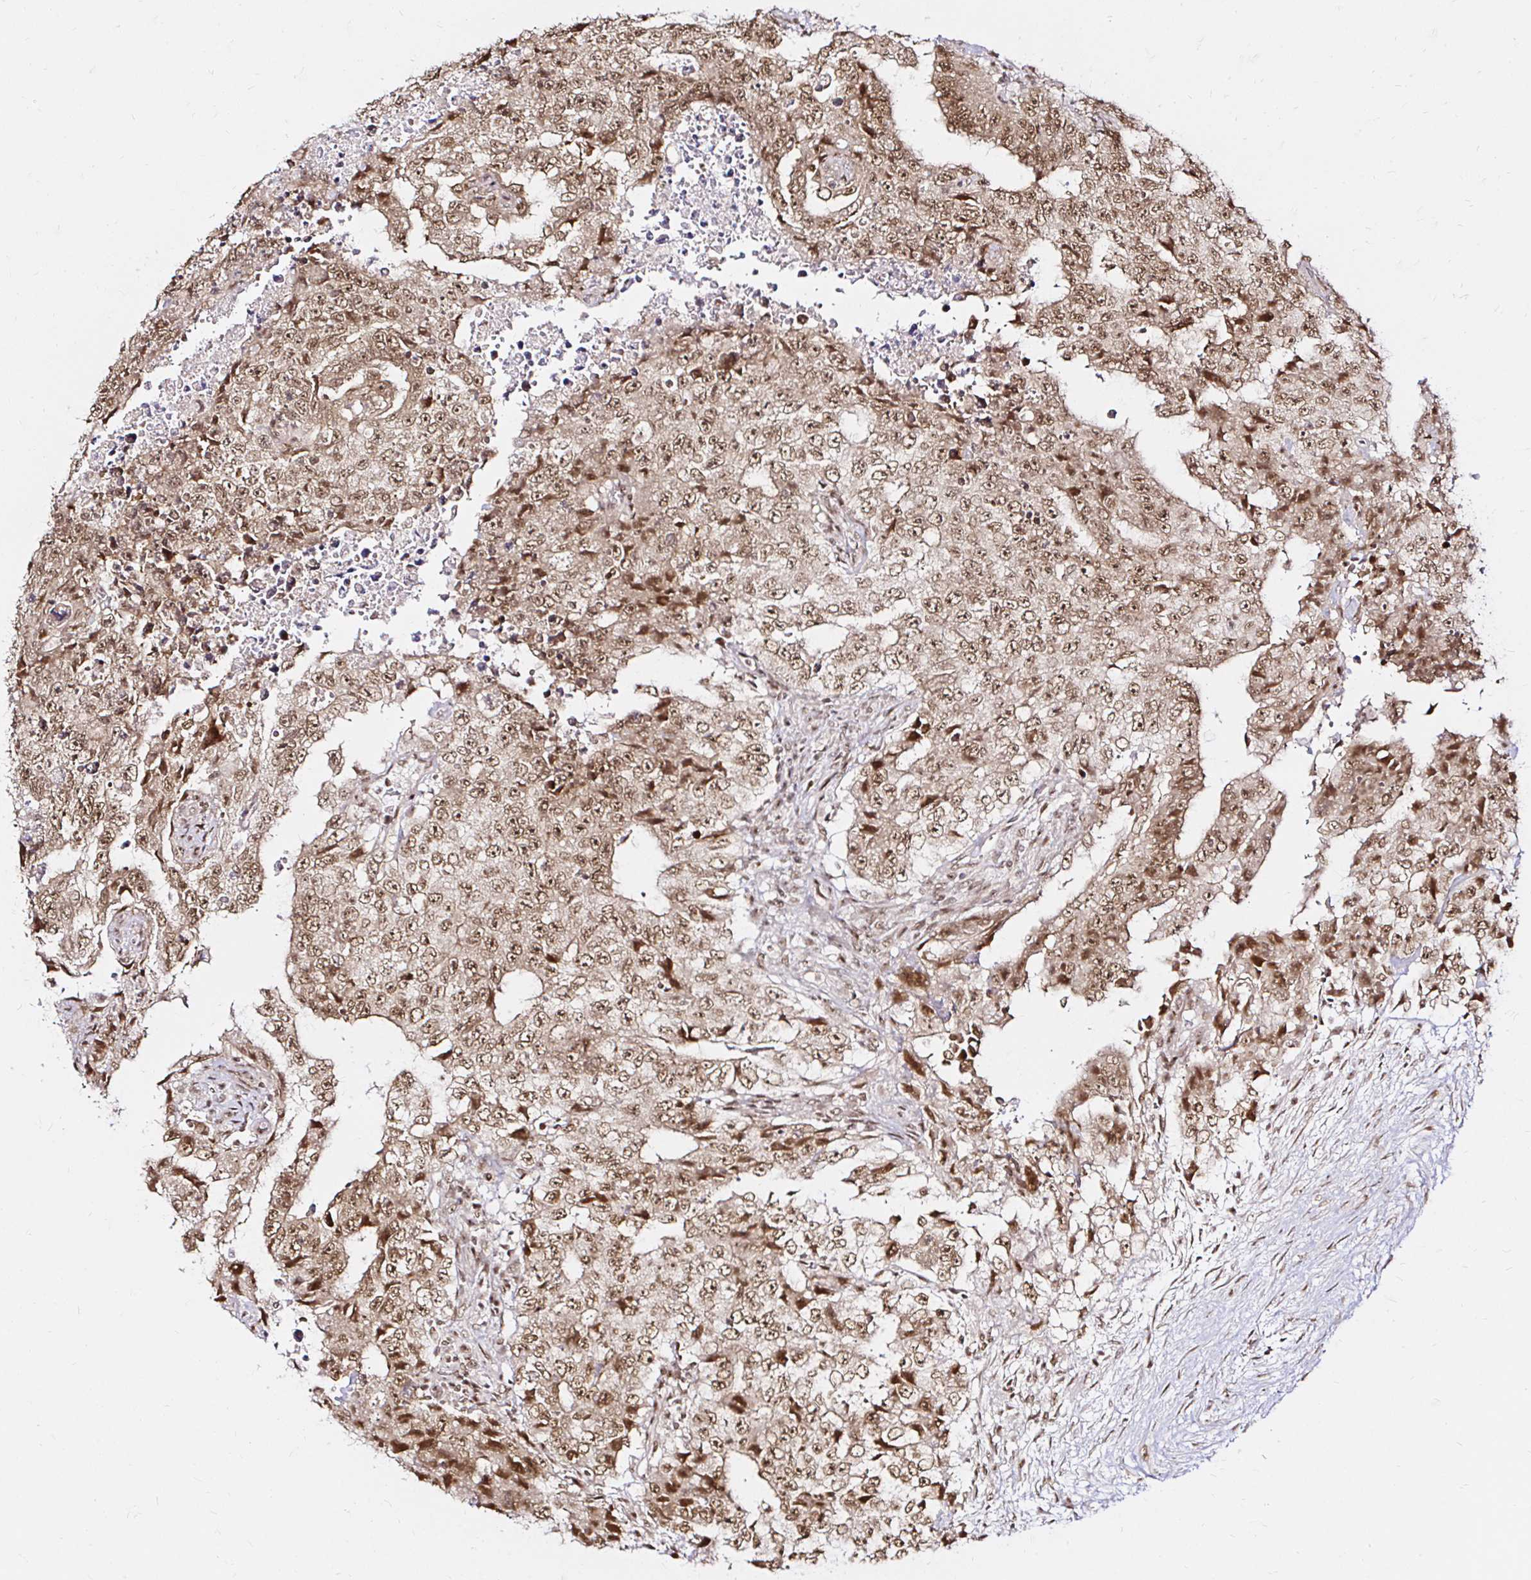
{"staining": {"intensity": "moderate", "quantity": ">75%", "location": "cytoplasmic/membranous,nuclear"}, "tissue": "testis cancer", "cell_type": "Tumor cells", "image_type": "cancer", "snomed": [{"axis": "morphology", "description": "Carcinoma, Embryonal, NOS"}, {"axis": "topography", "description": "Testis"}], "caption": "Immunohistochemistry (IHC) of human testis cancer reveals medium levels of moderate cytoplasmic/membranous and nuclear expression in approximately >75% of tumor cells.", "gene": "SNRPC", "patient": {"sex": "male", "age": 24}}